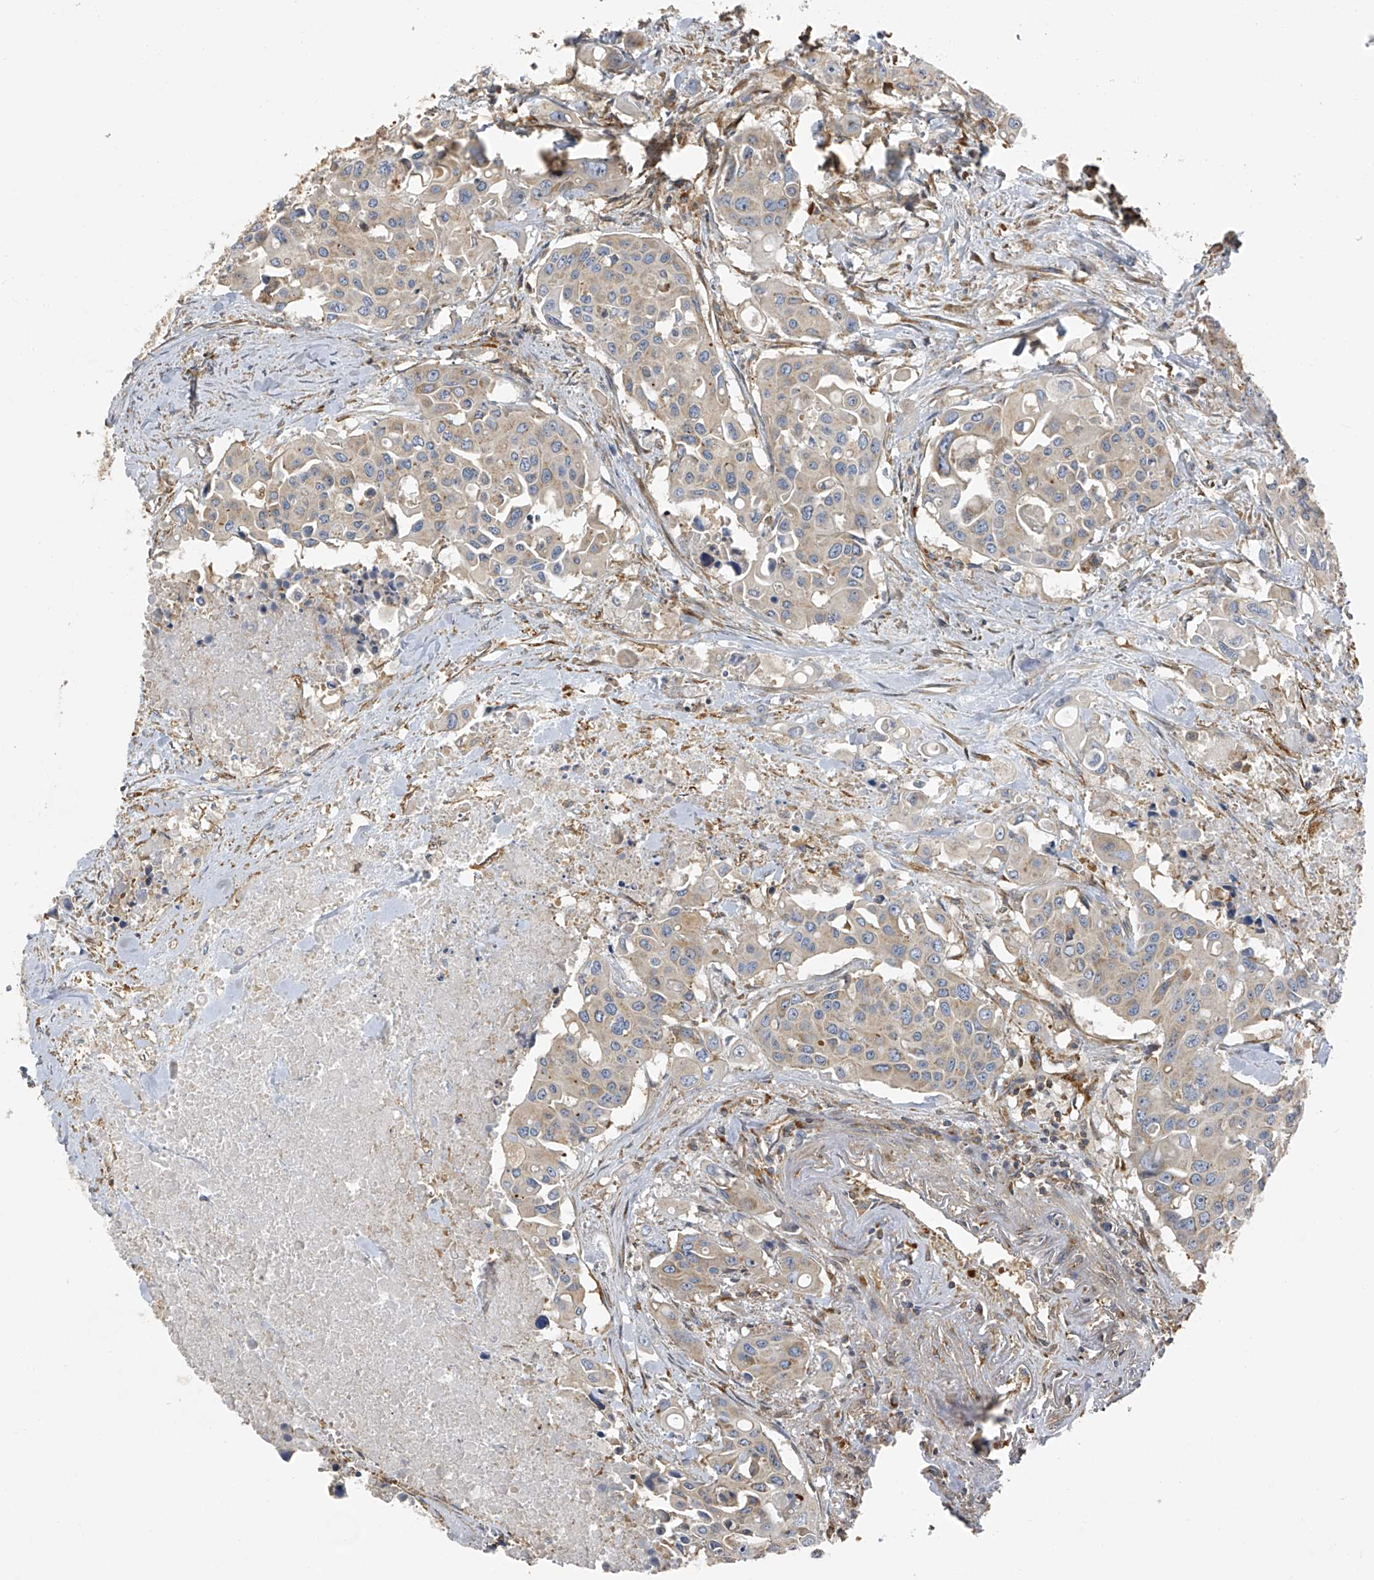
{"staining": {"intensity": "weak", "quantity": "<25%", "location": "cytoplasmic/membranous"}, "tissue": "colorectal cancer", "cell_type": "Tumor cells", "image_type": "cancer", "snomed": [{"axis": "morphology", "description": "Adenocarcinoma, NOS"}, {"axis": "topography", "description": "Colon"}], "caption": "High magnification brightfield microscopy of adenocarcinoma (colorectal) stained with DAB (3,3'-diaminobenzidine) (brown) and counterstained with hematoxylin (blue): tumor cells show no significant positivity.", "gene": "SEPTIN7", "patient": {"sex": "male", "age": 77}}